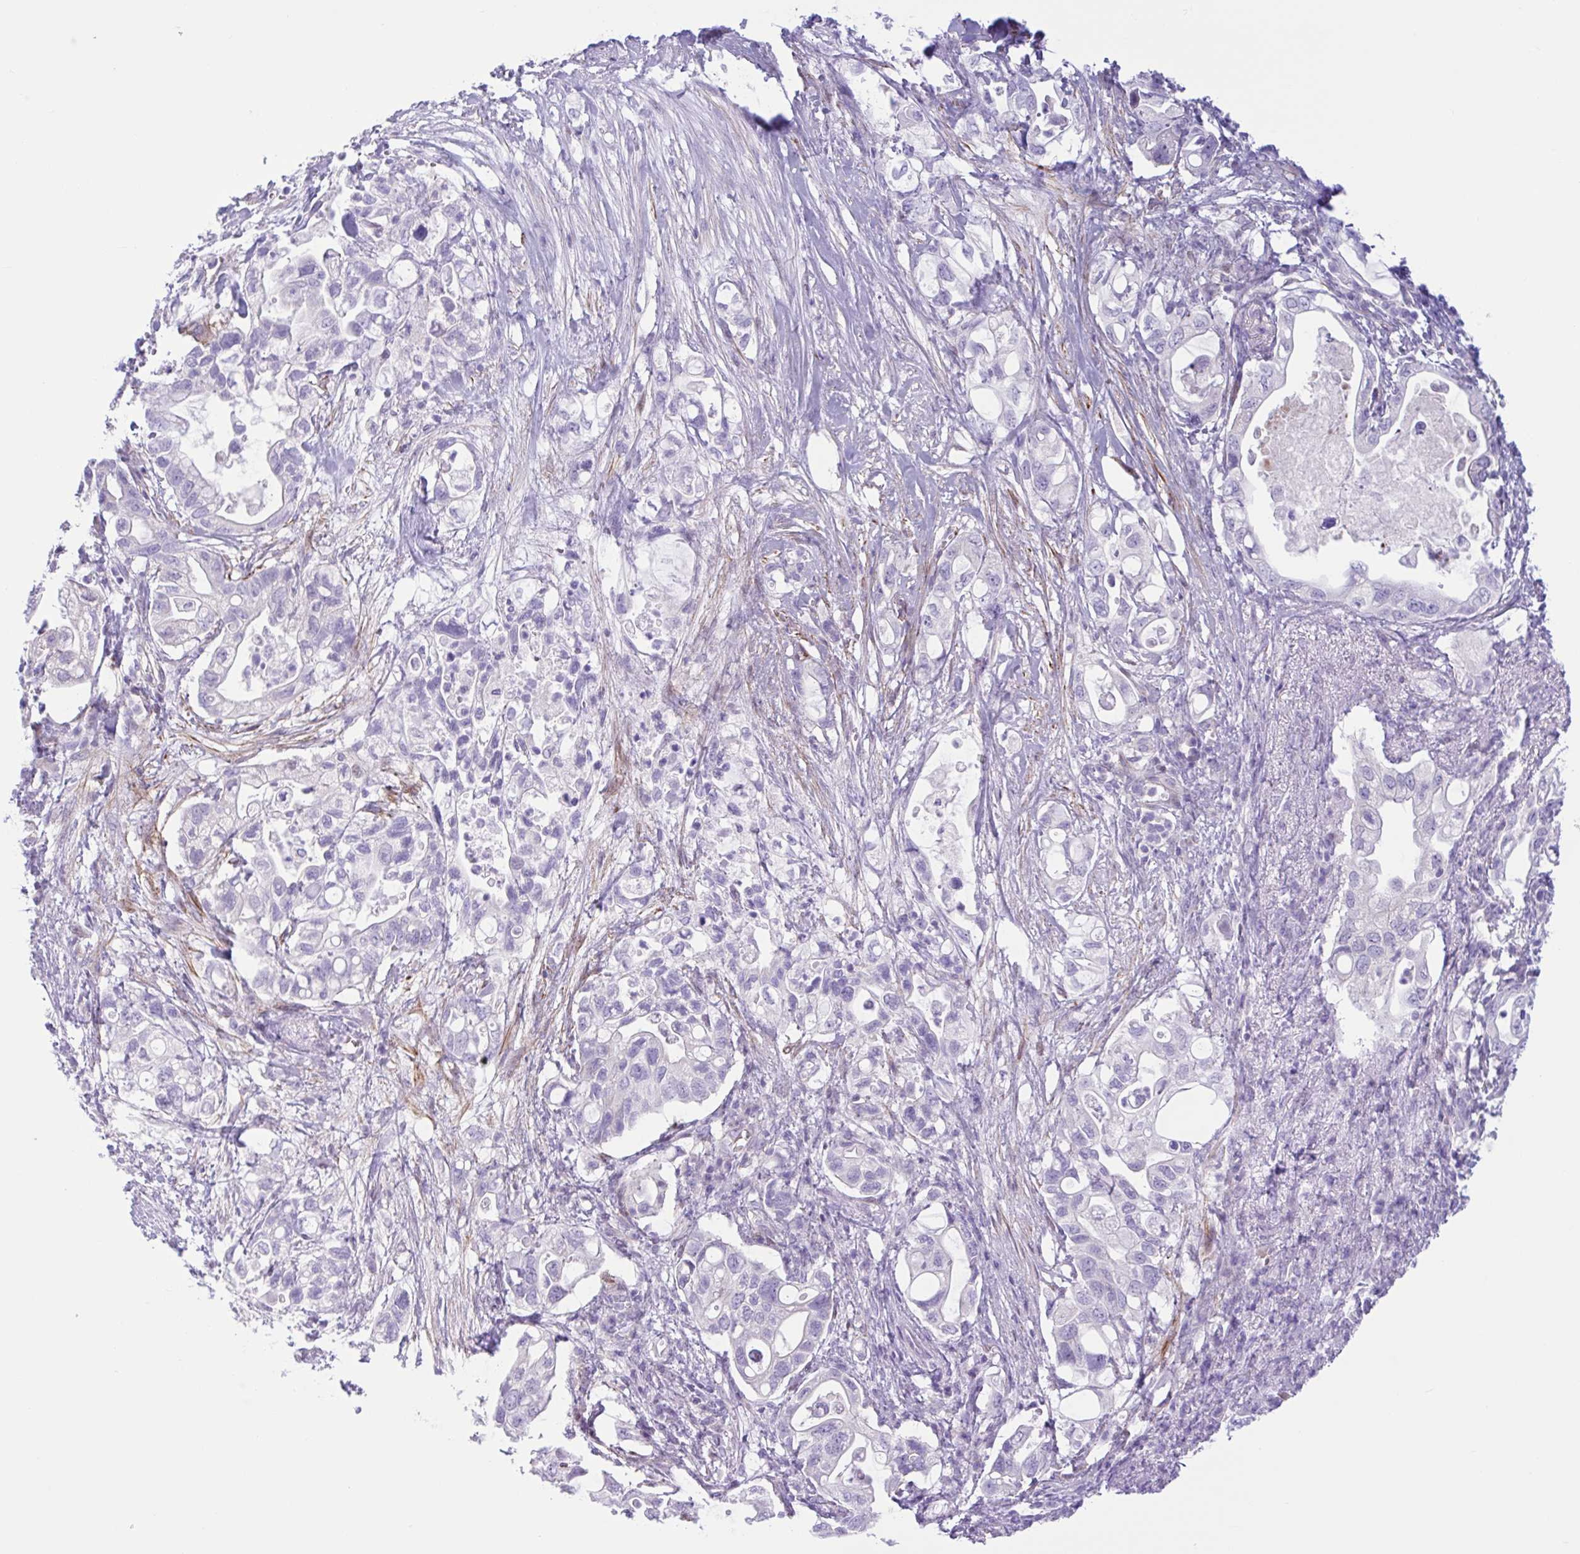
{"staining": {"intensity": "negative", "quantity": "none", "location": "none"}, "tissue": "pancreatic cancer", "cell_type": "Tumor cells", "image_type": "cancer", "snomed": [{"axis": "morphology", "description": "Adenocarcinoma, NOS"}, {"axis": "topography", "description": "Pancreas"}], "caption": "Tumor cells are negative for brown protein staining in pancreatic cancer. (DAB immunohistochemistry (IHC) with hematoxylin counter stain).", "gene": "AHCYL2", "patient": {"sex": "female", "age": 72}}